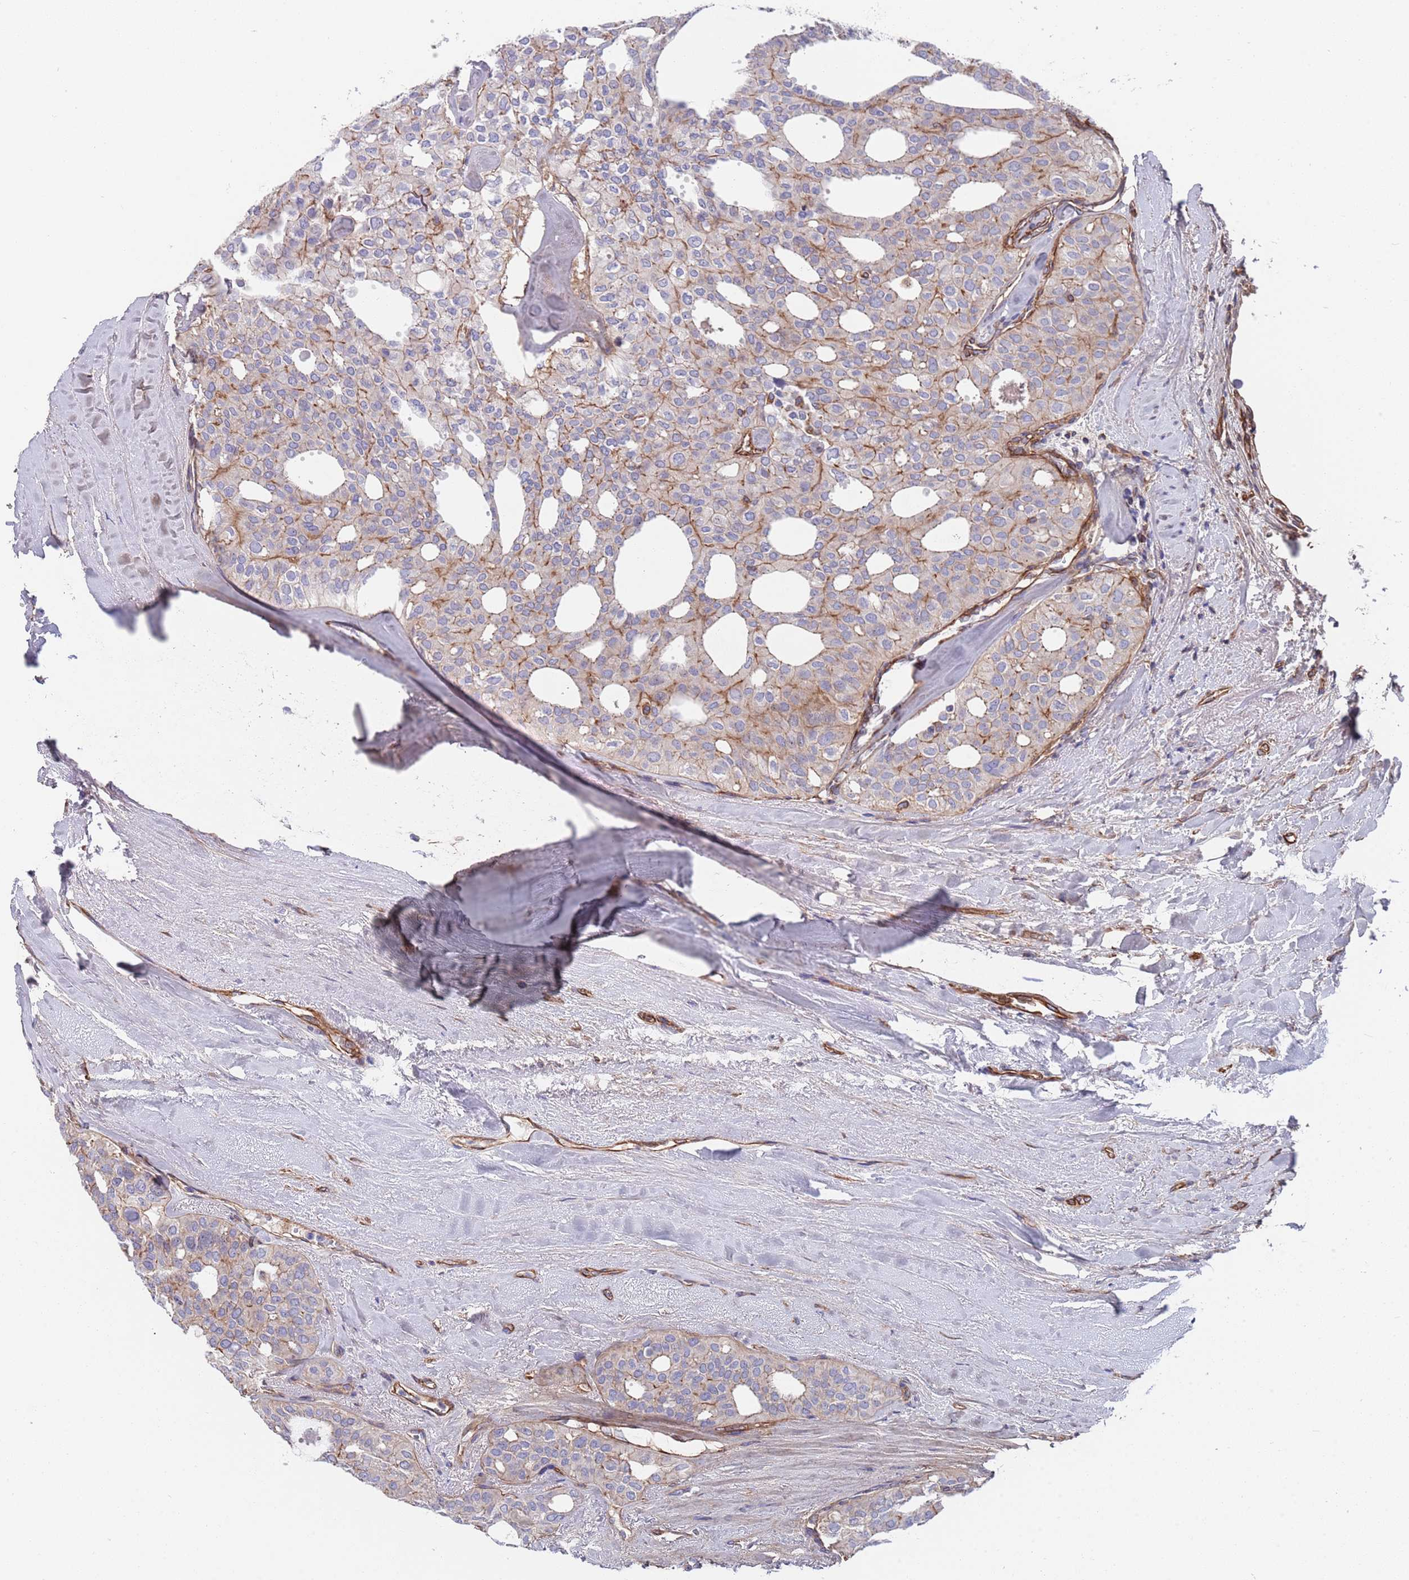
{"staining": {"intensity": "moderate", "quantity": "<25%", "location": "cytoplasmic/membranous"}, "tissue": "thyroid cancer", "cell_type": "Tumor cells", "image_type": "cancer", "snomed": [{"axis": "morphology", "description": "Follicular adenoma carcinoma, NOS"}, {"axis": "topography", "description": "Thyroid gland"}], "caption": "Tumor cells exhibit low levels of moderate cytoplasmic/membranous expression in about <25% of cells in thyroid follicular adenoma carcinoma.", "gene": "JAKMIP2", "patient": {"sex": "male", "age": 75}}